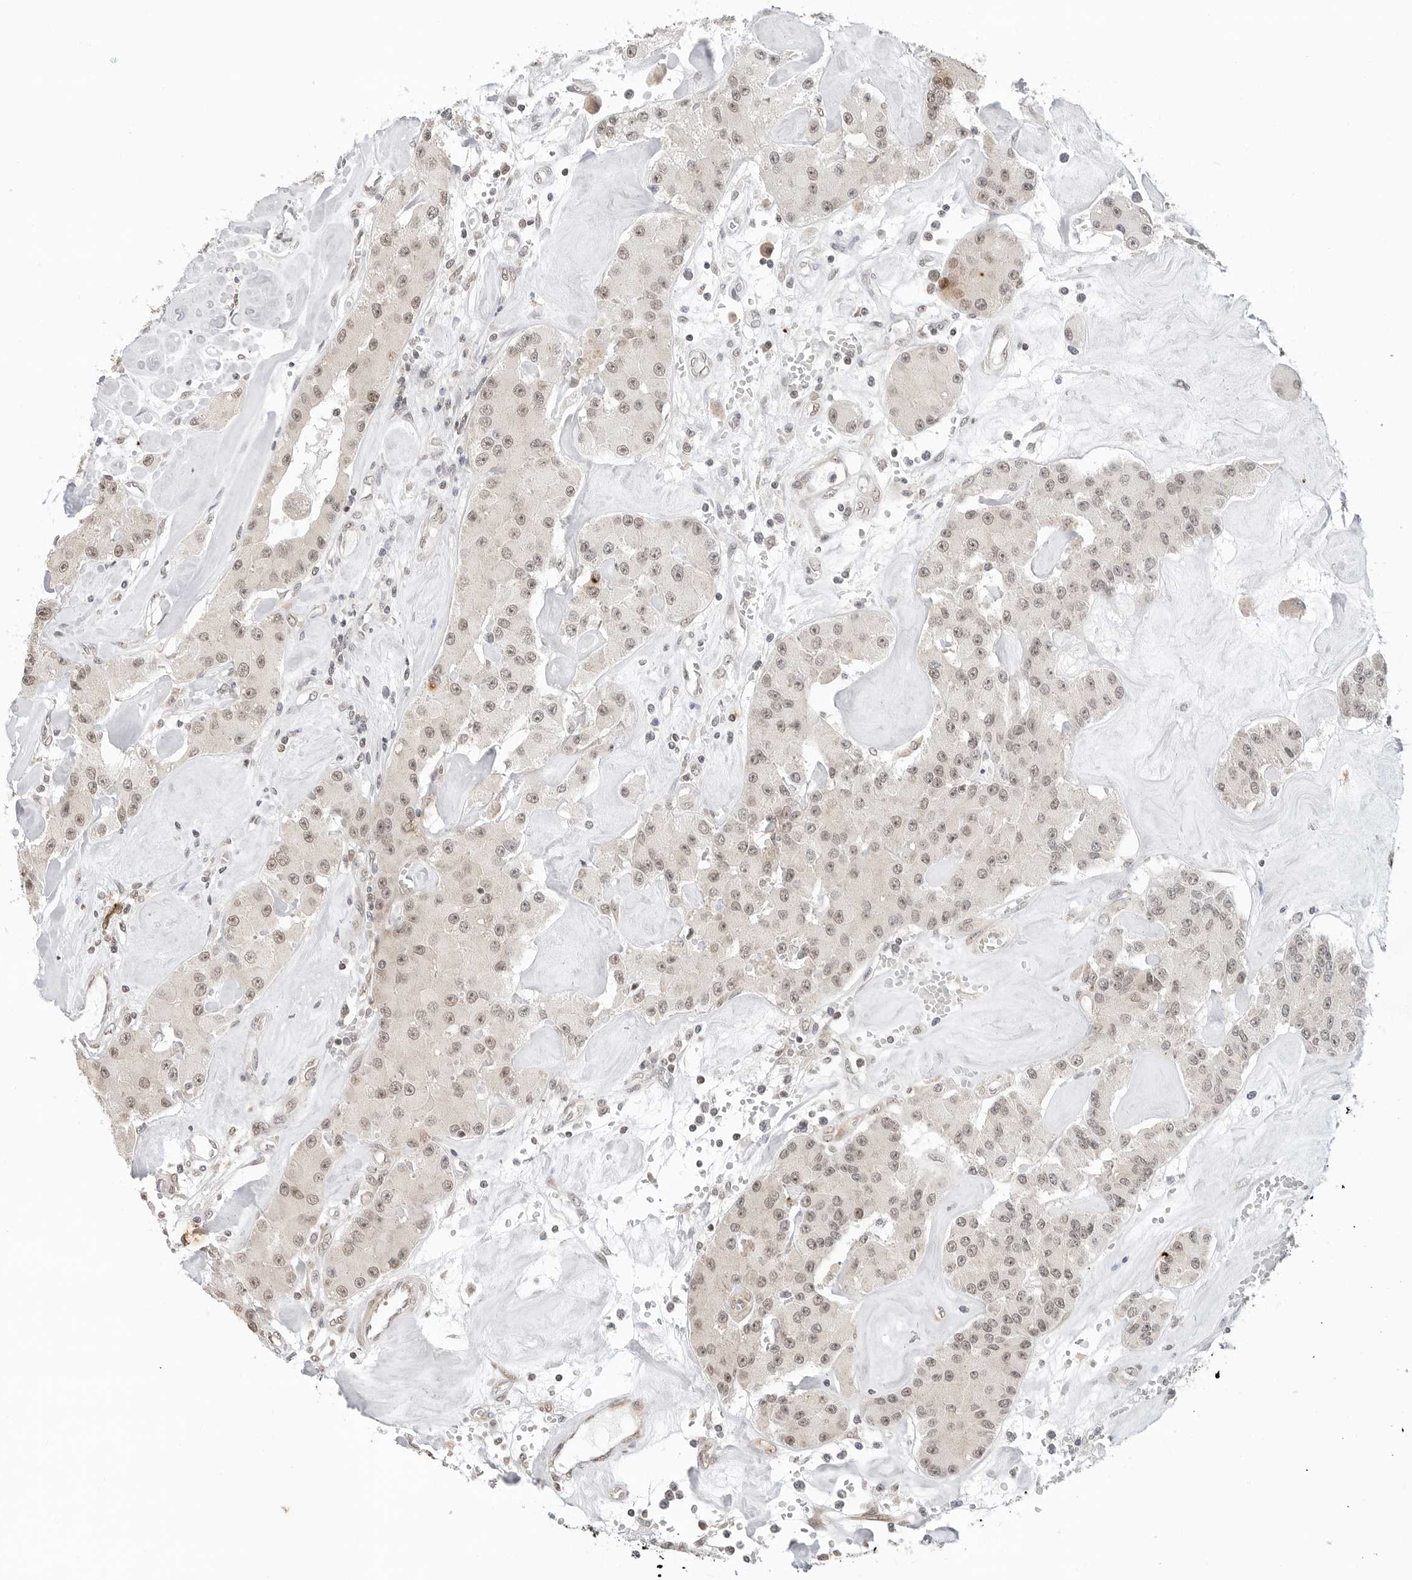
{"staining": {"intensity": "weak", "quantity": ">75%", "location": "nuclear"}, "tissue": "carcinoid", "cell_type": "Tumor cells", "image_type": "cancer", "snomed": [{"axis": "morphology", "description": "Carcinoid, malignant, NOS"}, {"axis": "topography", "description": "Pancreas"}], "caption": "Brown immunohistochemical staining in human carcinoid reveals weak nuclear staining in about >75% of tumor cells.", "gene": "METAP1", "patient": {"sex": "male", "age": 41}}